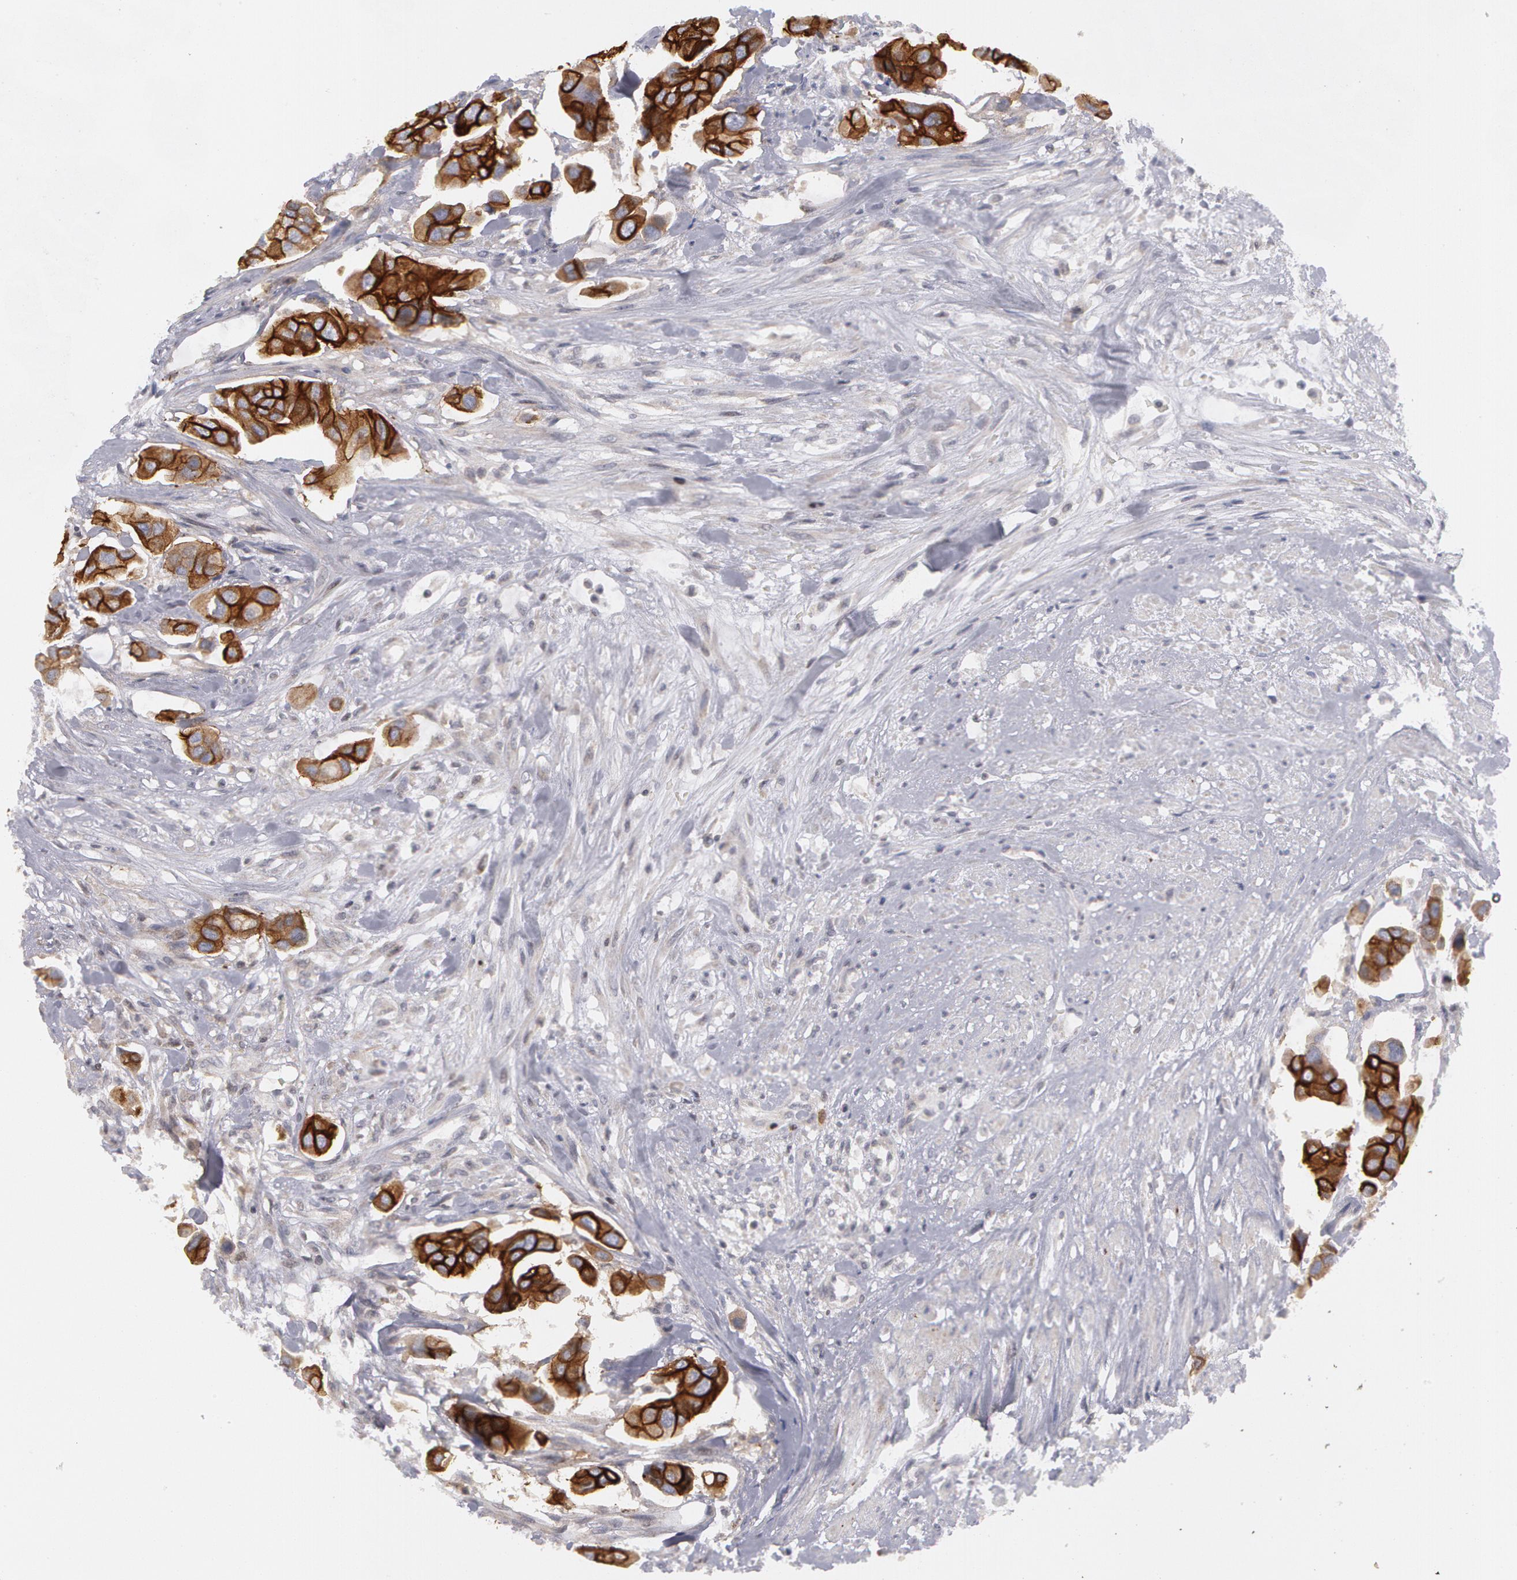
{"staining": {"intensity": "strong", "quantity": ">75%", "location": "cytoplasmic/membranous"}, "tissue": "urothelial cancer", "cell_type": "Tumor cells", "image_type": "cancer", "snomed": [{"axis": "morphology", "description": "Adenocarcinoma, NOS"}, {"axis": "topography", "description": "Urinary bladder"}], "caption": "Tumor cells demonstrate strong cytoplasmic/membranous positivity in about >75% of cells in adenocarcinoma. (Brightfield microscopy of DAB IHC at high magnification).", "gene": "ERBB2", "patient": {"sex": "male", "age": 61}}